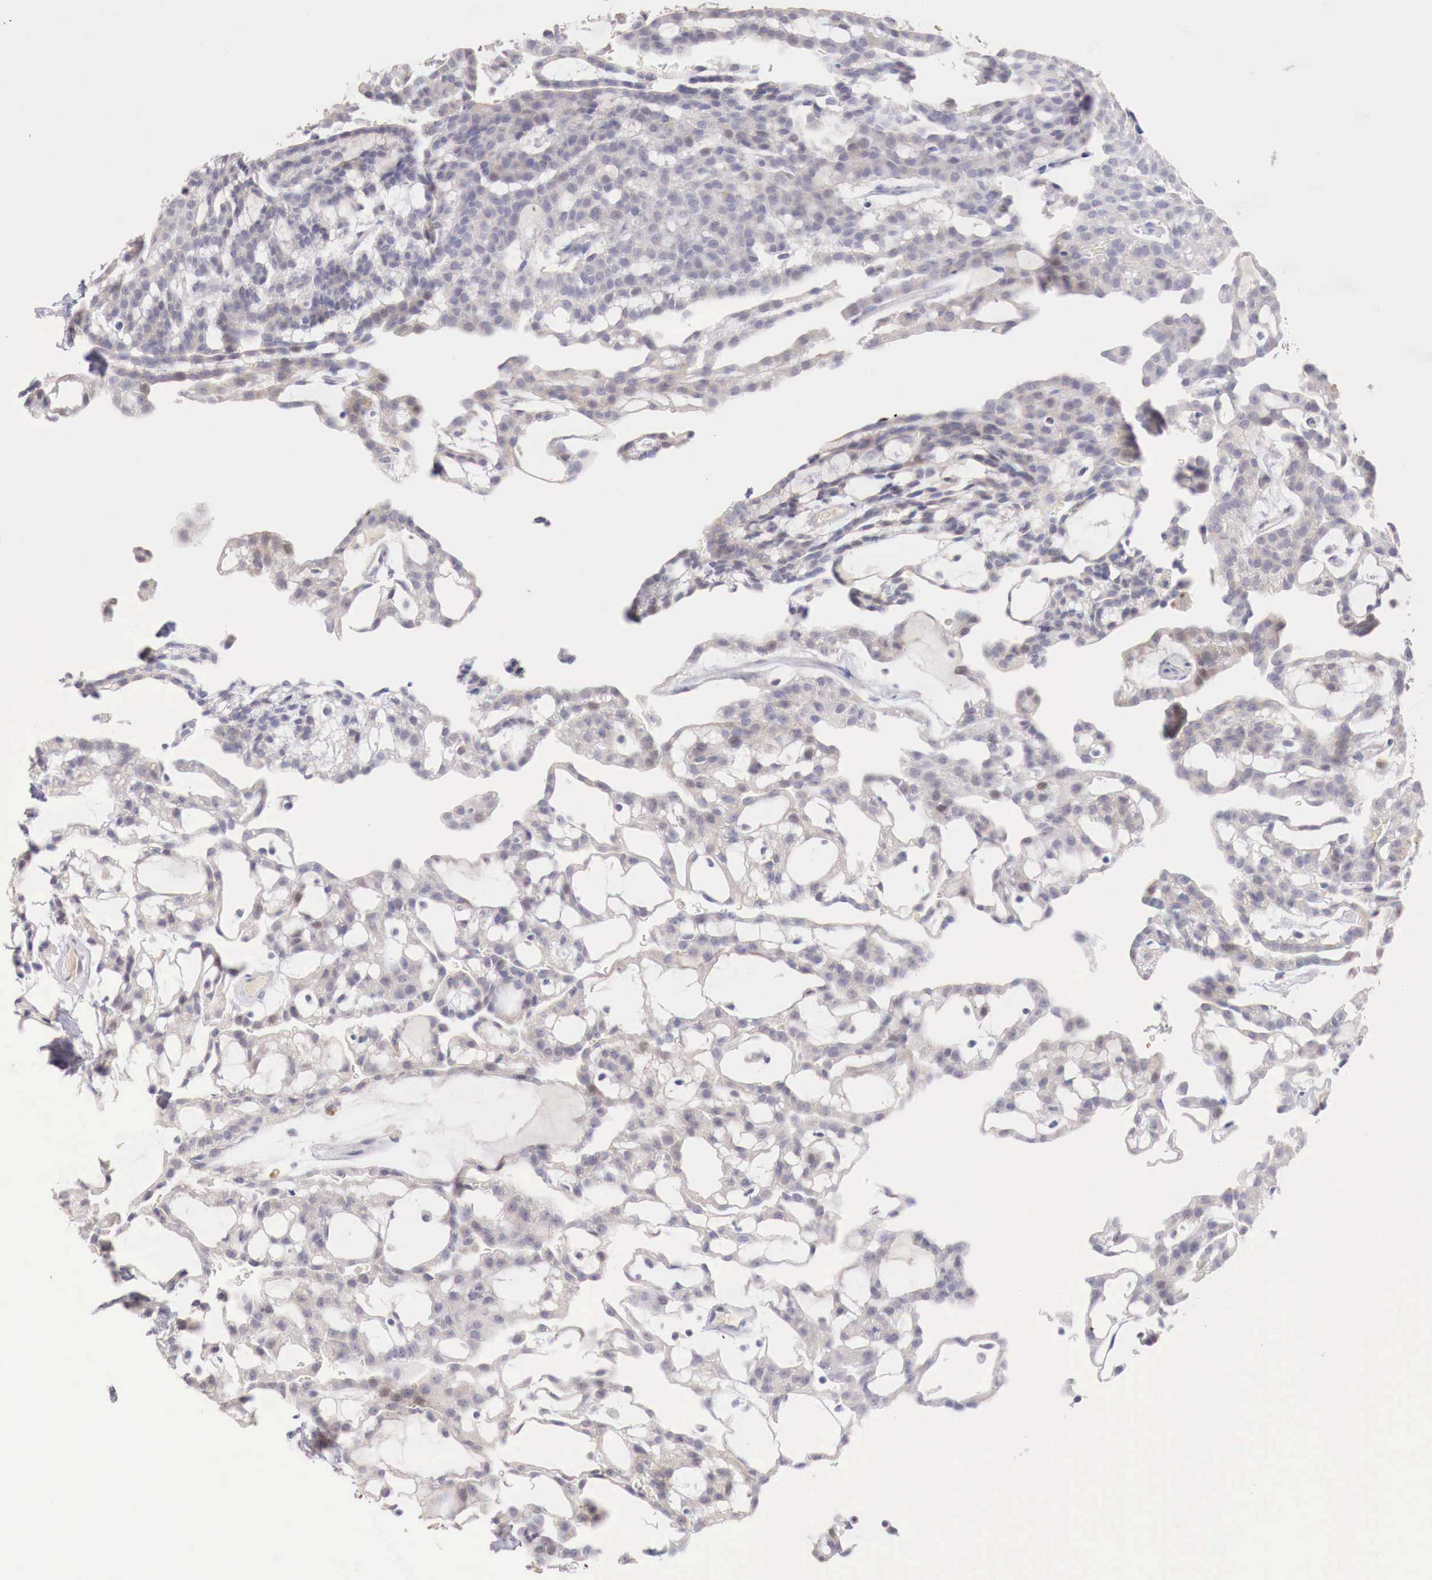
{"staining": {"intensity": "negative", "quantity": "none", "location": "none"}, "tissue": "renal cancer", "cell_type": "Tumor cells", "image_type": "cancer", "snomed": [{"axis": "morphology", "description": "Adenocarcinoma, NOS"}, {"axis": "topography", "description": "Kidney"}], "caption": "An image of renal adenocarcinoma stained for a protein reveals no brown staining in tumor cells.", "gene": "ITIH6", "patient": {"sex": "male", "age": 63}}